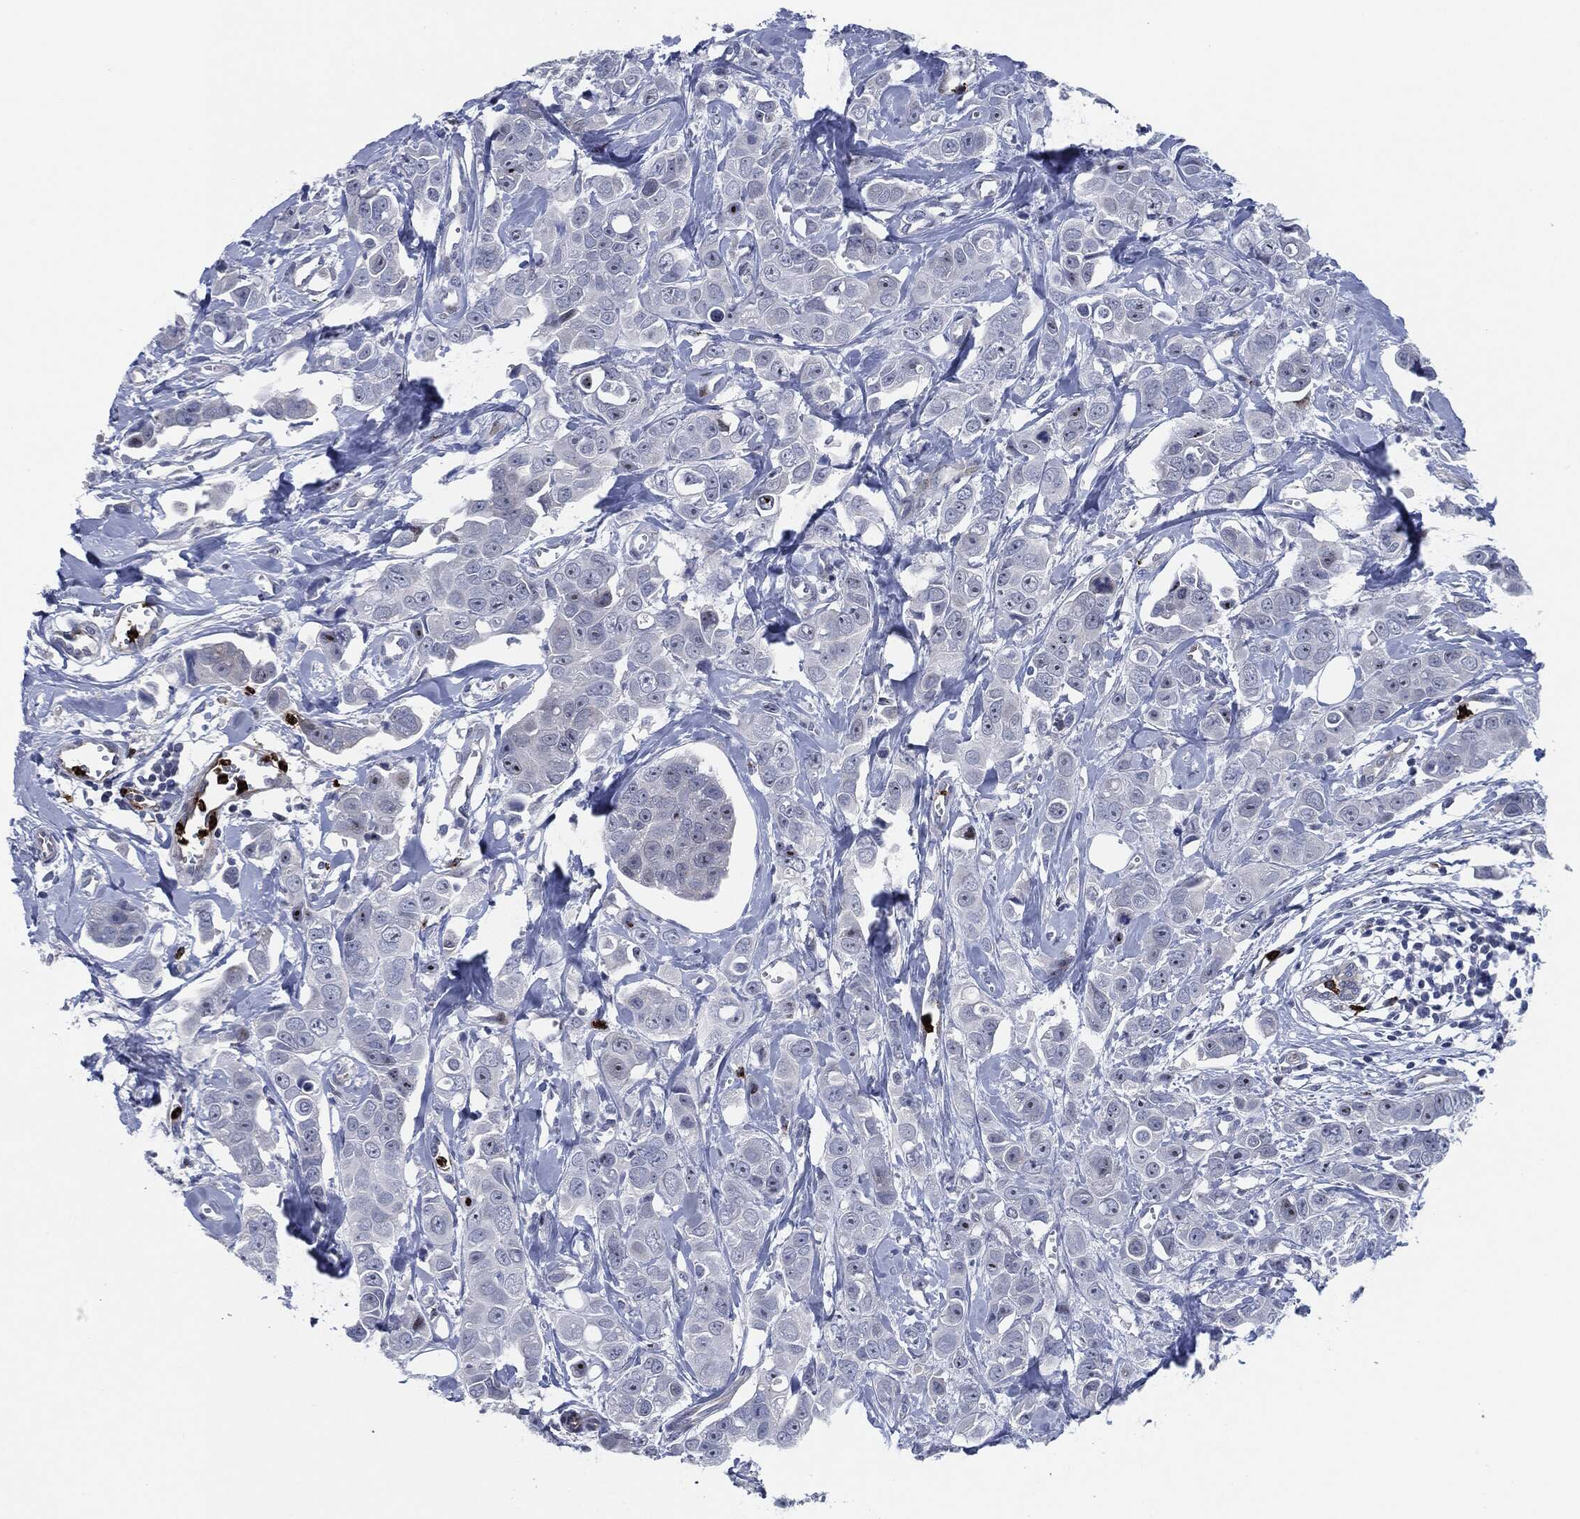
{"staining": {"intensity": "moderate", "quantity": "<25%", "location": "nuclear"}, "tissue": "breast cancer", "cell_type": "Tumor cells", "image_type": "cancer", "snomed": [{"axis": "morphology", "description": "Duct carcinoma"}, {"axis": "topography", "description": "Breast"}], "caption": "DAB immunohistochemical staining of human invasive ductal carcinoma (breast) exhibits moderate nuclear protein expression in approximately <25% of tumor cells.", "gene": "MPO", "patient": {"sex": "female", "age": 35}}